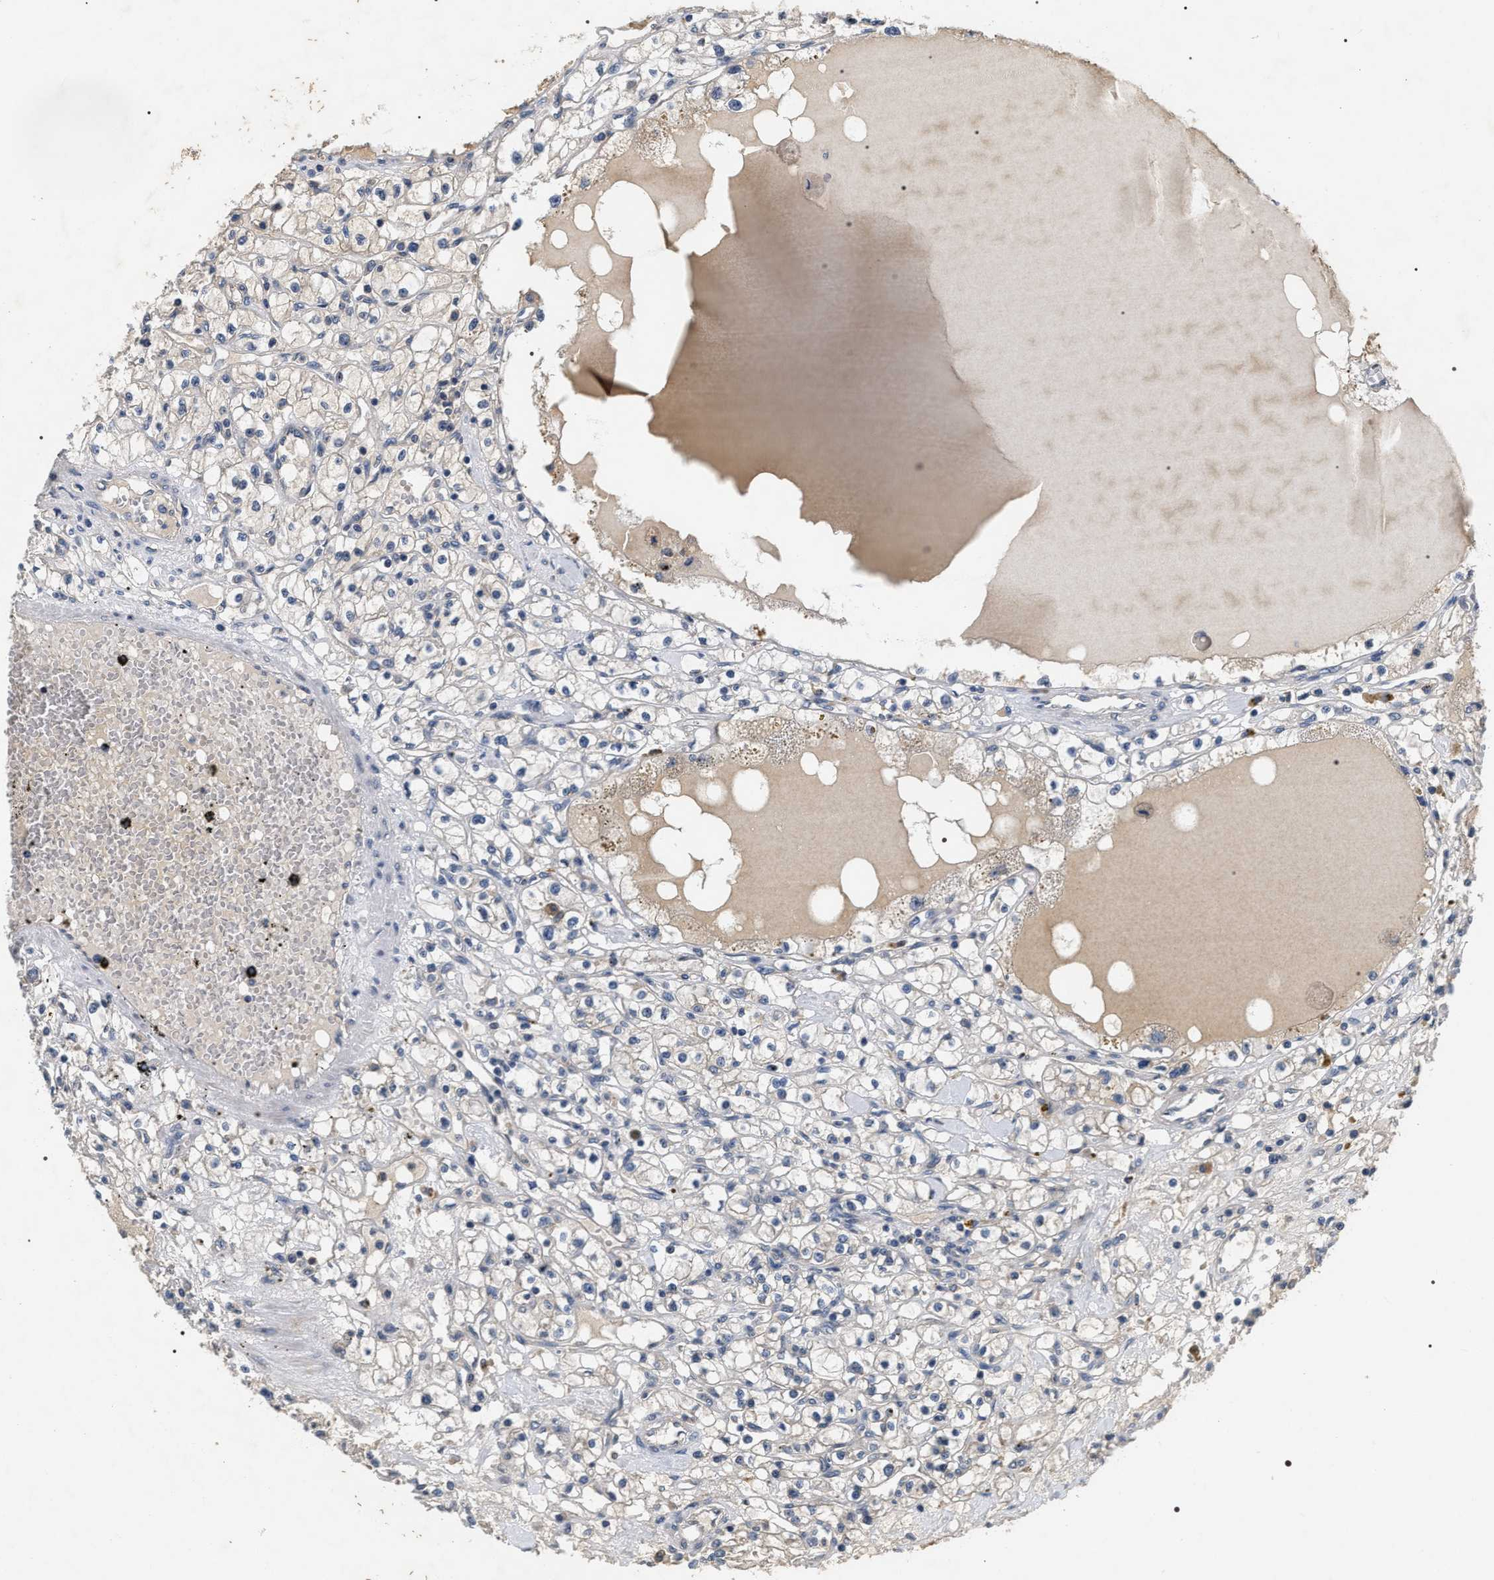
{"staining": {"intensity": "negative", "quantity": "none", "location": "none"}, "tissue": "renal cancer", "cell_type": "Tumor cells", "image_type": "cancer", "snomed": [{"axis": "morphology", "description": "Adenocarcinoma, NOS"}, {"axis": "topography", "description": "Kidney"}], "caption": "The histopathology image shows no staining of tumor cells in renal cancer.", "gene": "IFT81", "patient": {"sex": "male", "age": 56}}